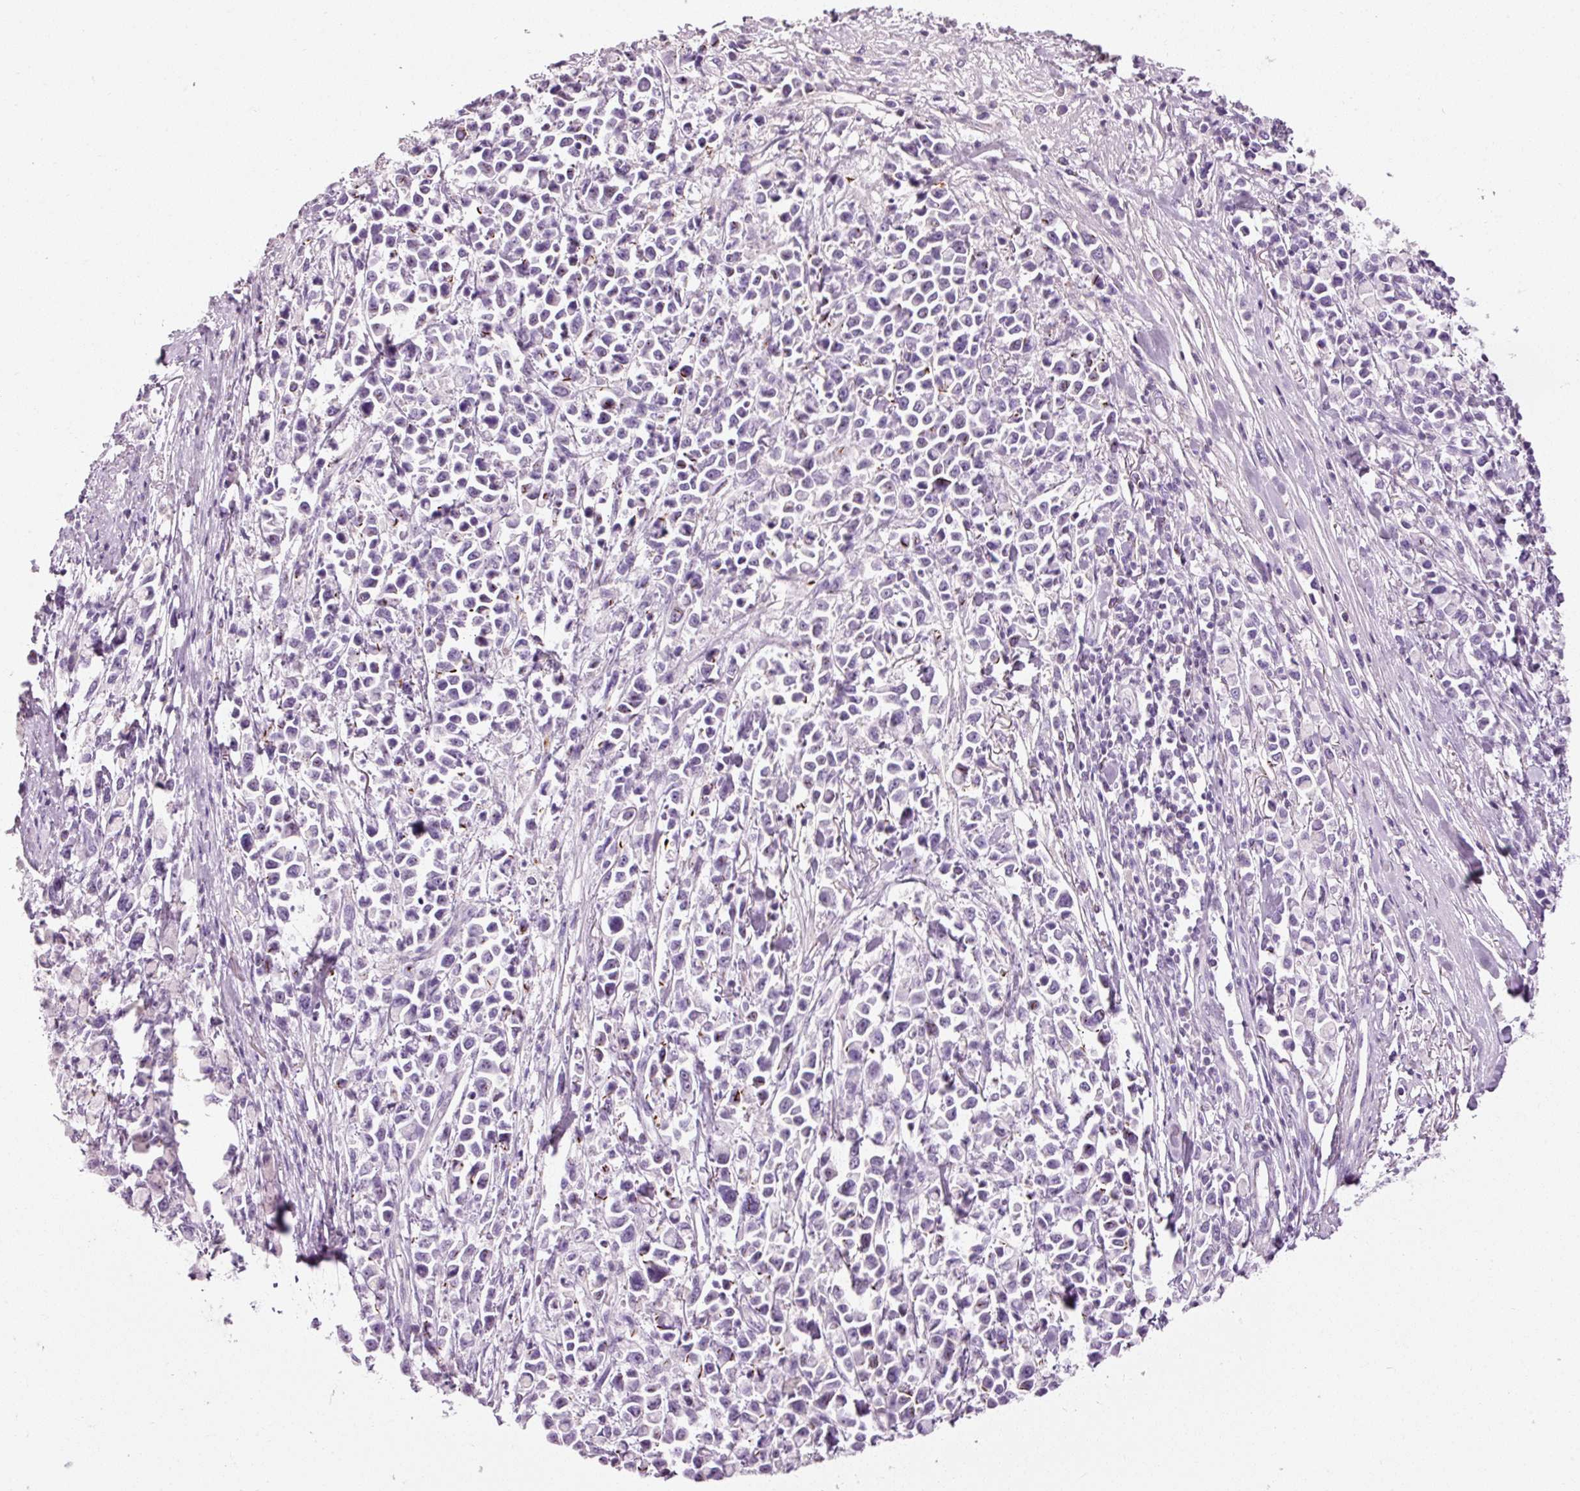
{"staining": {"intensity": "negative", "quantity": "none", "location": "none"}, "tissue": "stomach cancer", "cell_type": "Tumor cells", "image_type": "cancer", "snomed": [{"axis": "morphology", "description": "Adenocarcinoma, NOS"}, {"axis": "topography", "description": "Stomach"}], "caption": "Tumor cells show no significant staining in stomach cancer.", "gene": "MUC5AC", "patient": {"sex": "female", "age": 81}}